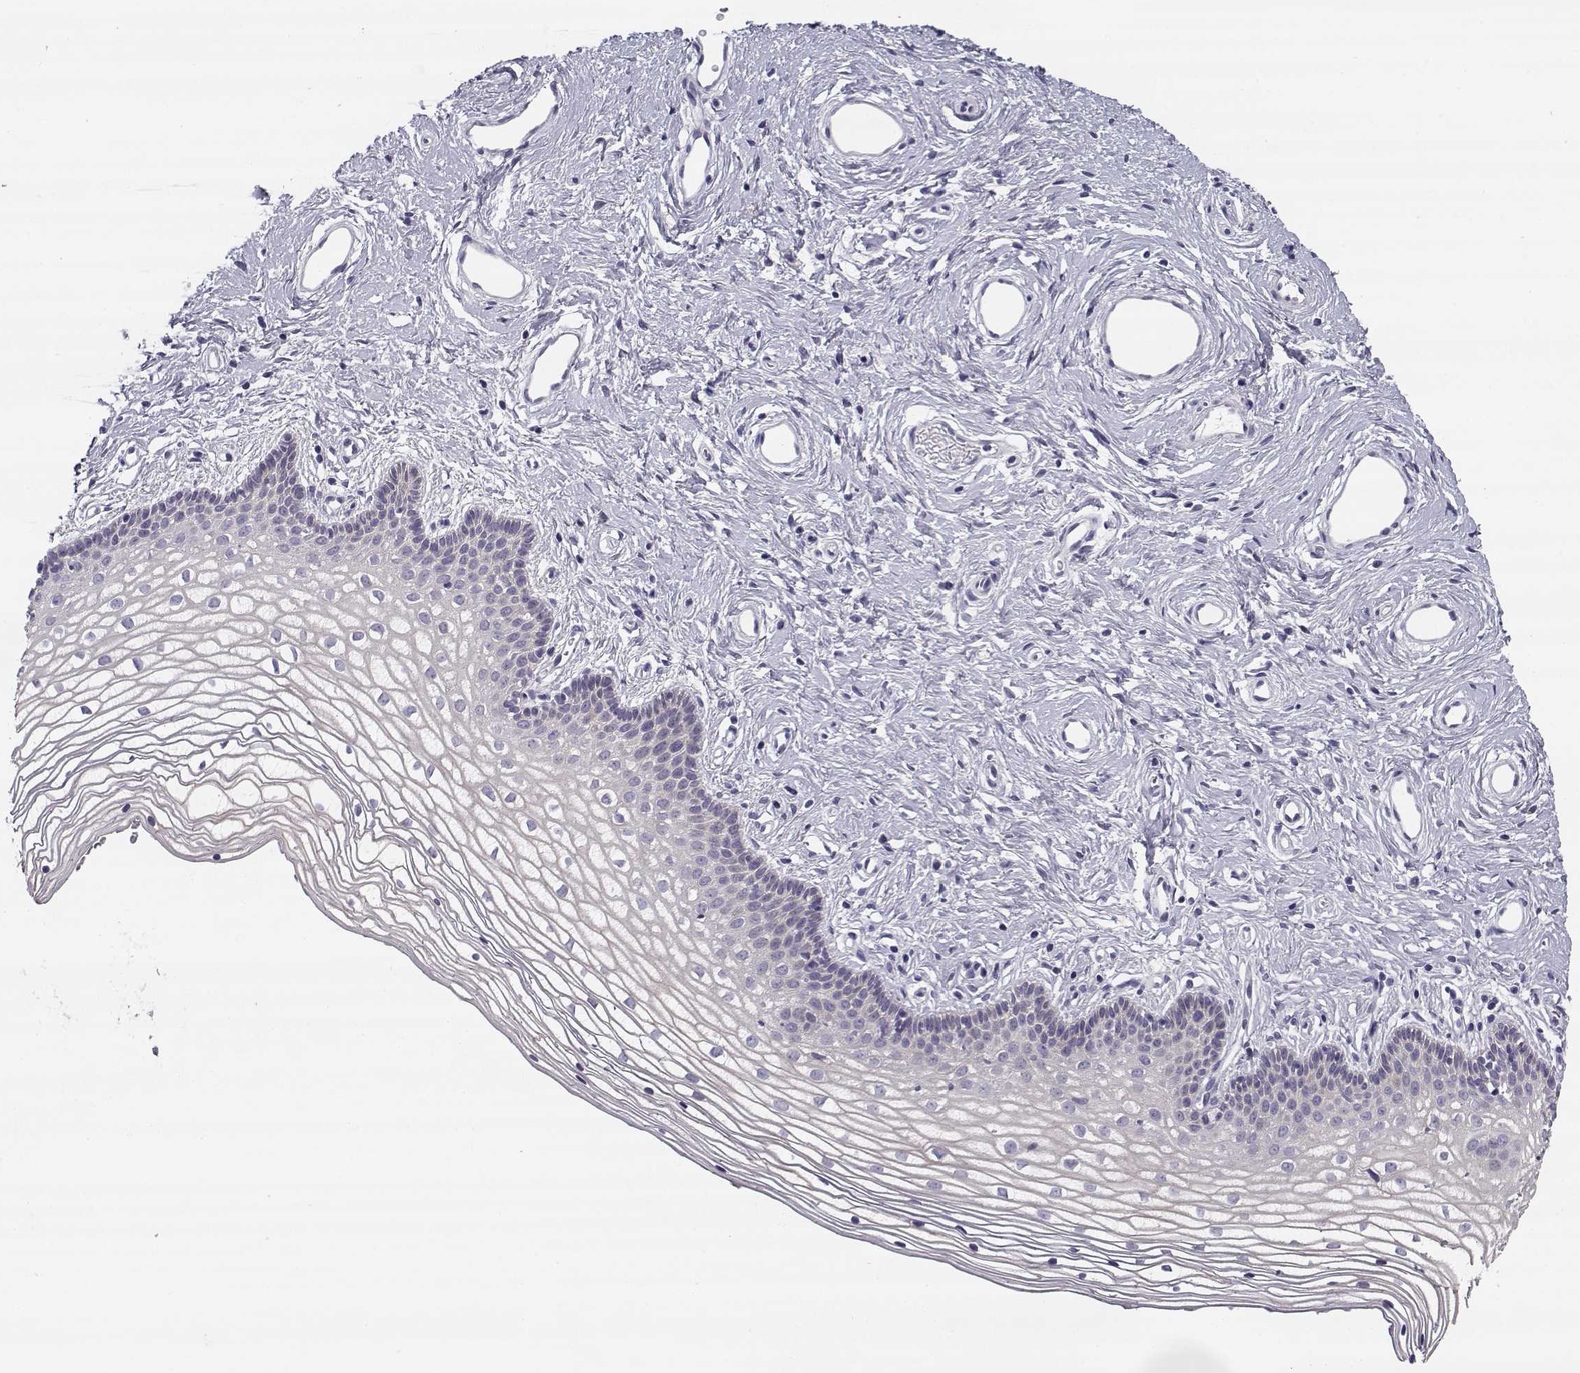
{"staining": {"intensity": "negative", "quantity": "none", "location": "none"}, "tissue": "vagina", "cell_type": "Squamous epithelial cells", "image_type": "normal", "snomed": [{"axis": "morphology", "description": "Normal tissue, NOS"}, {"axis": "topography", "description": "Vagina"}], "caption": "An immunohistochemistry (IHC) image of unremarkable vagina is shown. There is no staining in squamous epithelial cells of vagina.", "gene": "CREB3L3", "patient": {"sex": "female", "age": 36}}